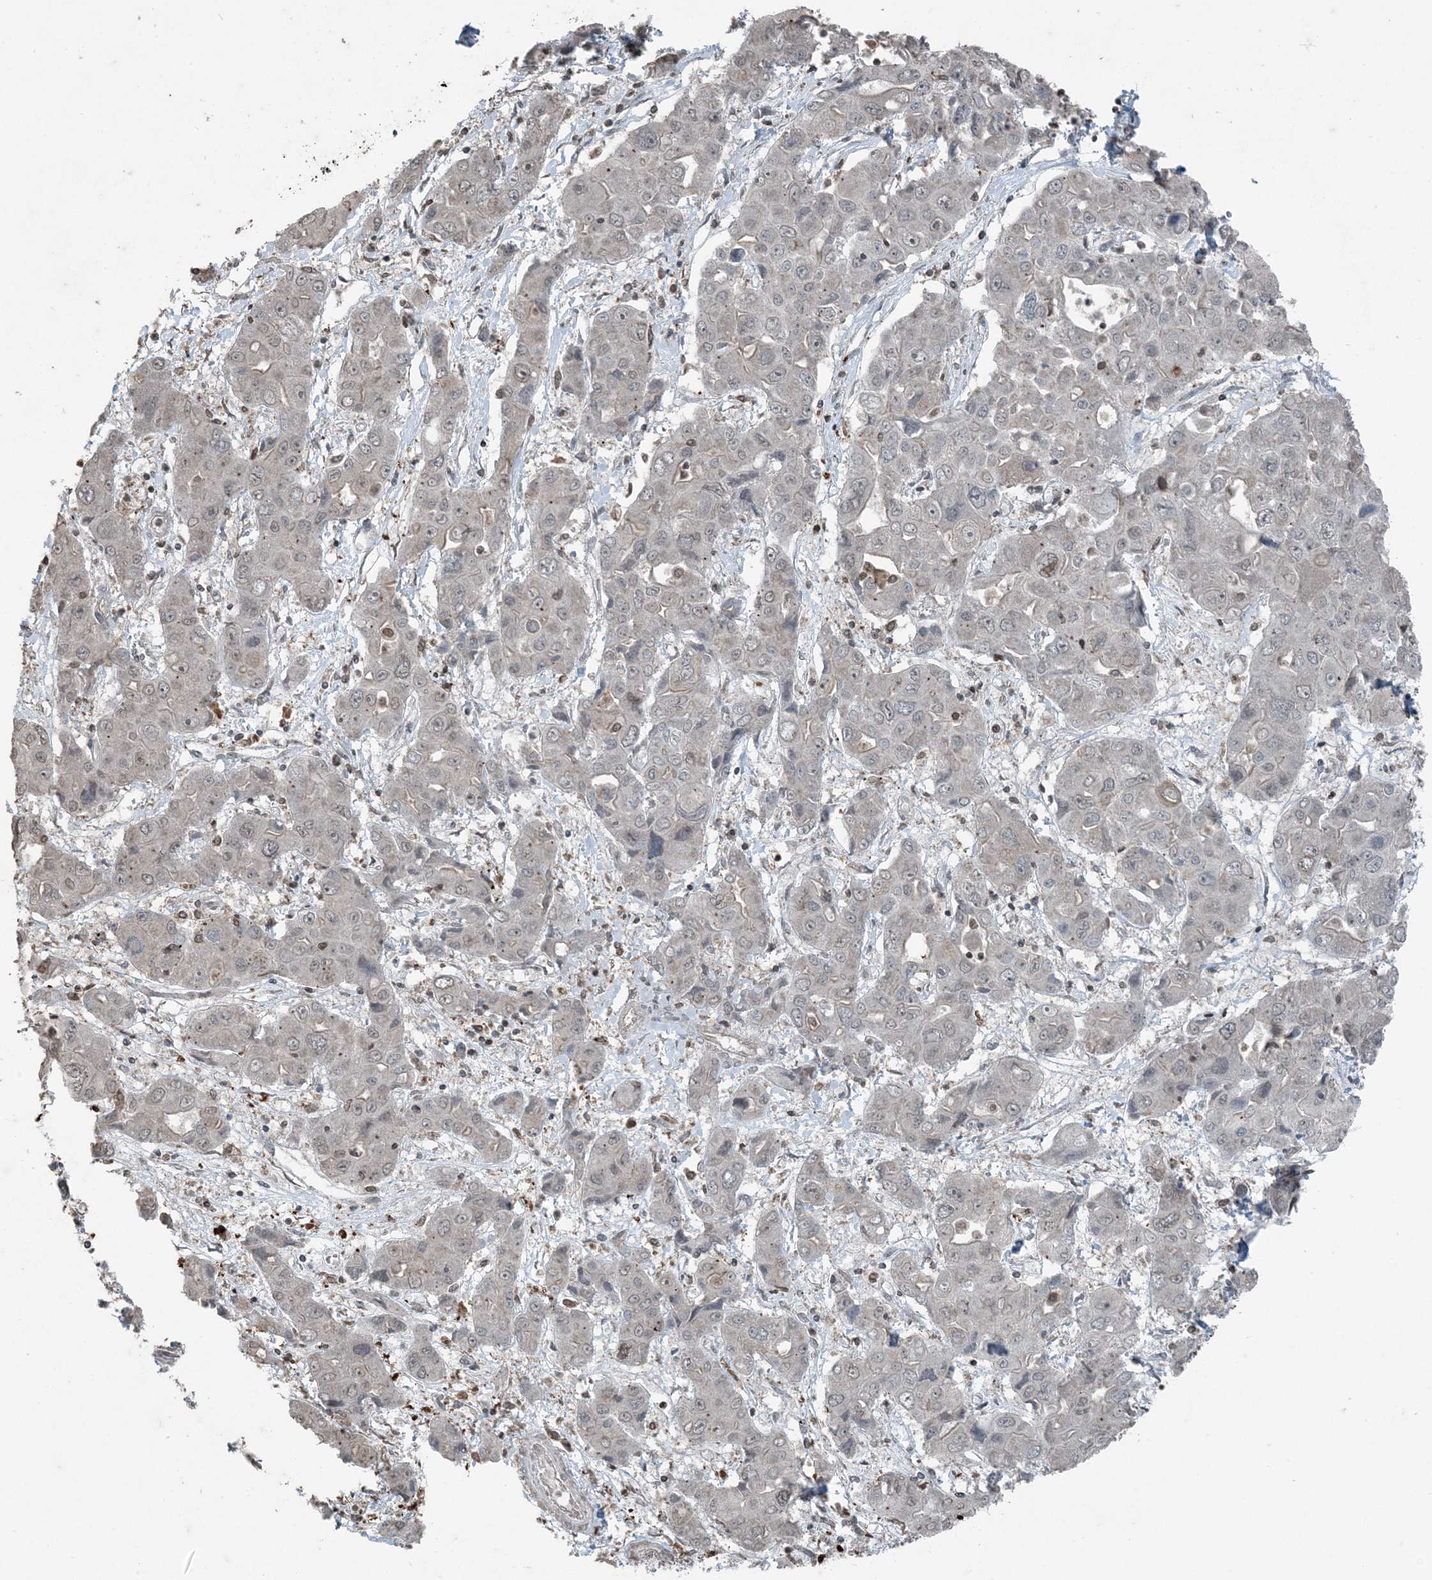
{"staining": {"intensity": "negative", "quantity": "none", "location": "none"}, "tissue": "liver cancer", "cell_type": "Tumor cells", "image_type": "cancer", "snomed": [{"axis": "morphology", "description": "Cholangiocarcinoma"}, {"axis": "topography", "description": "Liver"}], "caption": "Micrograph shows no protein positivity in tumor cells of liver cancer (cholangiocarcinoma) tissue.", "gene": "GNL1", "patient": {"sex": "male", "age": 67}}